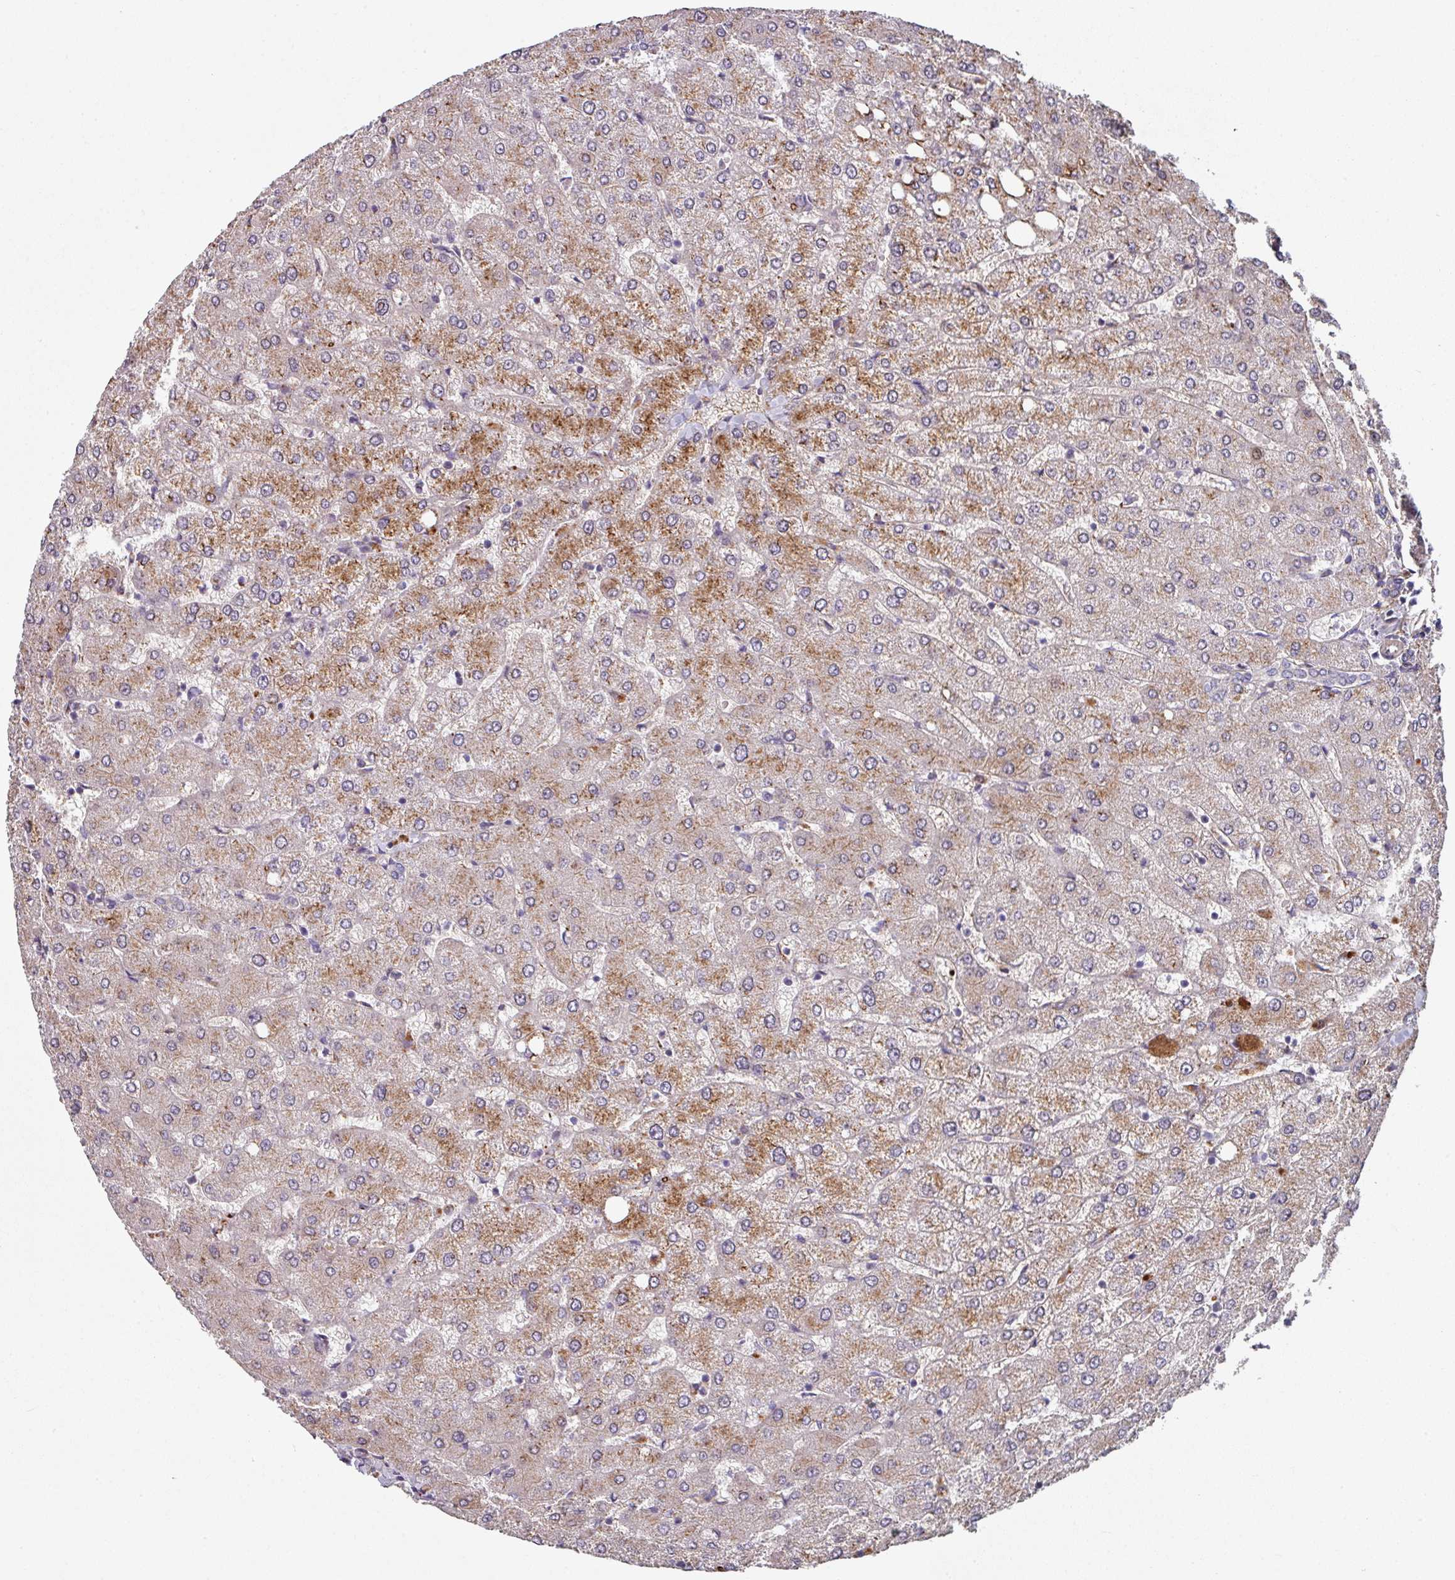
{"staining": {"intensity": "negative", "quantity": "none", "location": "none"}, "tissue": "liver", "cell_type": "Cholangiocytes", "image_type": "normal", "snomed": [{"axis": "morphology", "description": "Normal tissue, NOS"}, {"axis": "topography", "description": "Liver"}], "caption": "DAB immunohistochemical staining of benign human liver exhibits no significant expression in cholangiocytes. (DAB (3,3'-diaminobenzidine) IHC visualized using brightfield microscopy, high magnification).", "gene": "C2orf16", "patient": {"sex": "female", "age": 54}}